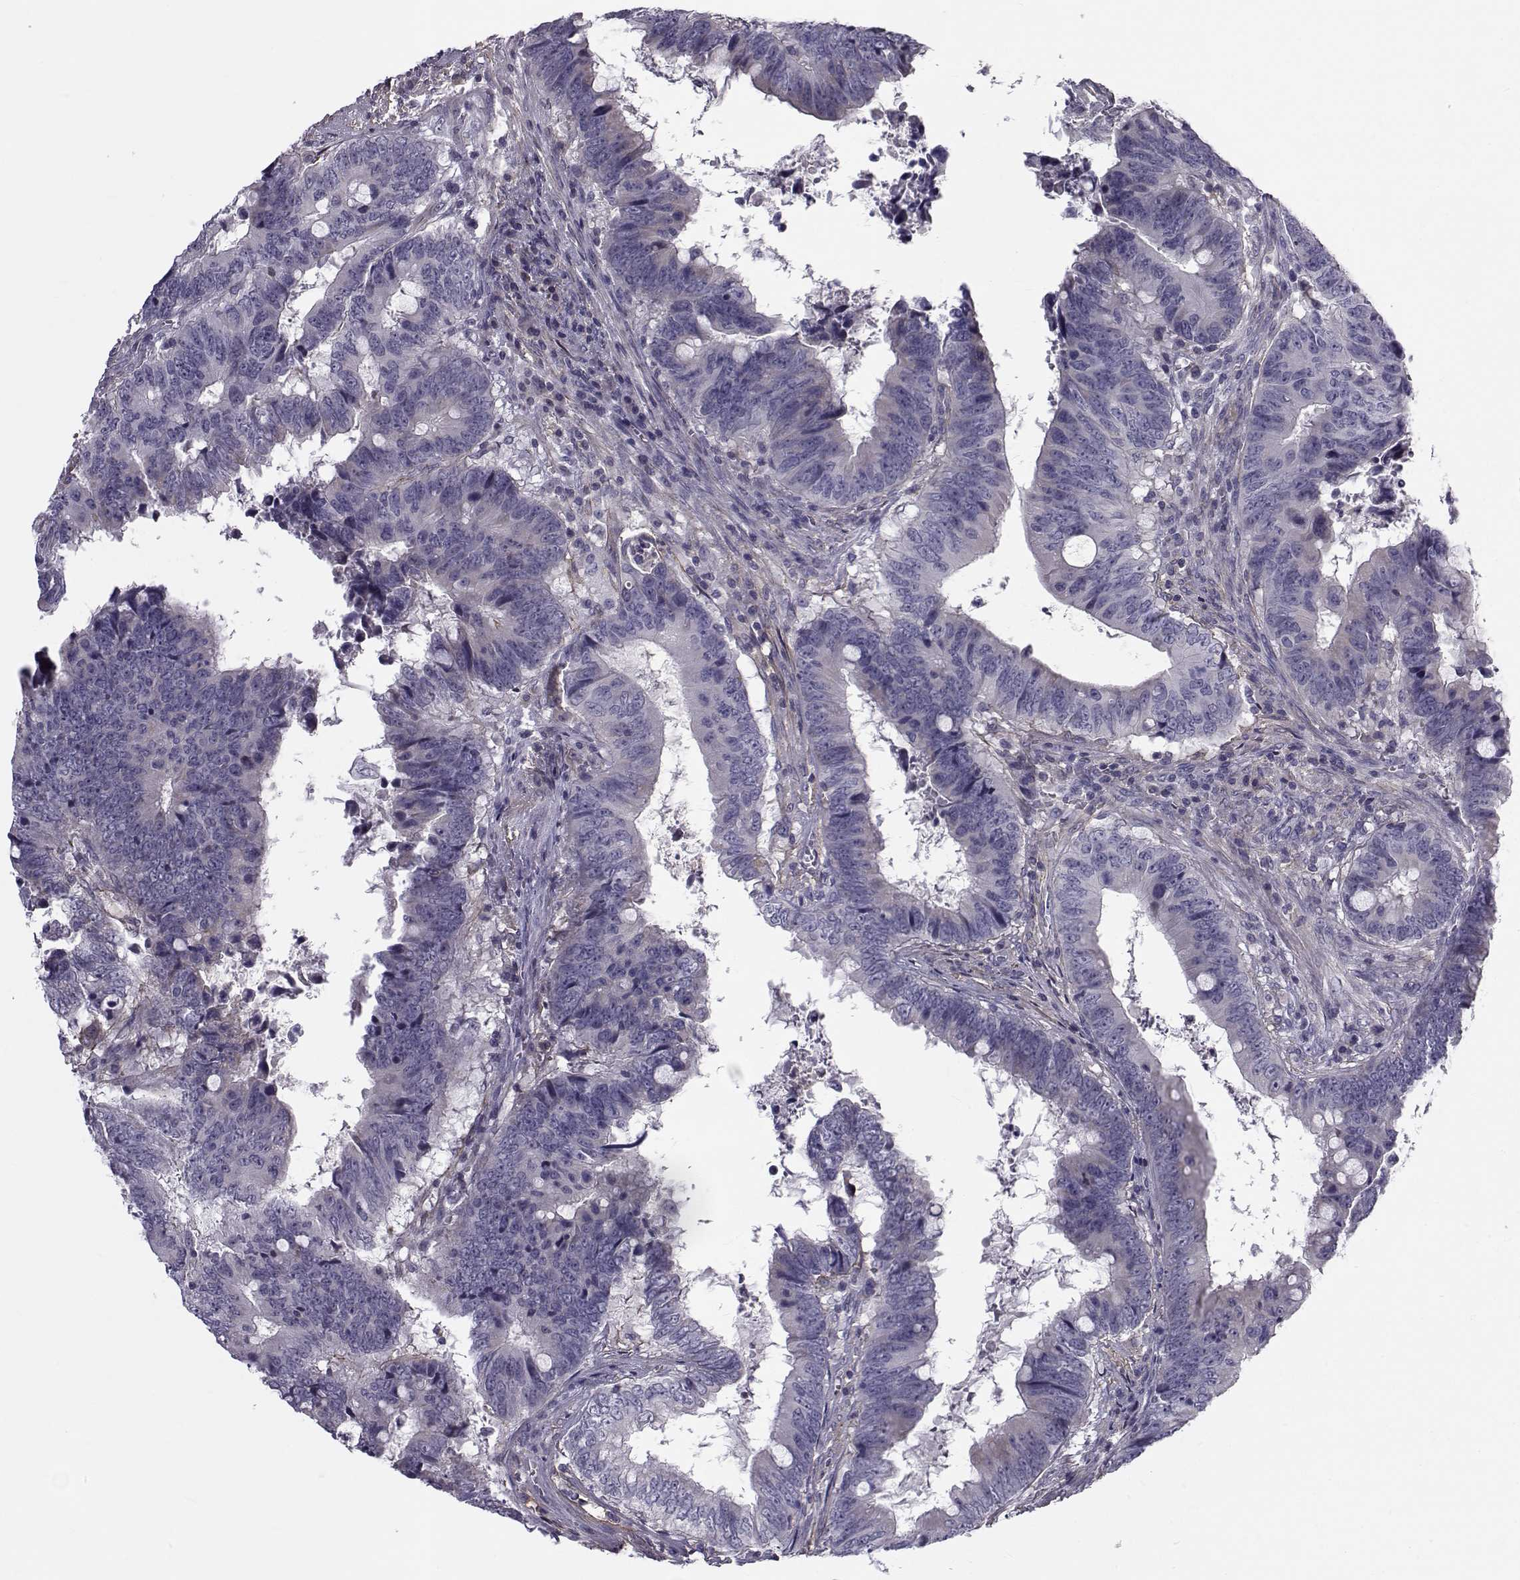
{"staining": {"intensity": "negative", "quantity": "none", "location": "none"}, "tissue": "colorectal cancer", "cell_type": "Tumor cells", "image_type": "cancer", "snomed": [{"axis": "morphology", "description": "Adenocarcinoma, NOS"}, {"axis": "topography", "description": "Colon"}], "caption": "This is a photomicrograph of immunohistochemistry (IHC) staining of adenocarcinoma (colorectal), which shows no positivity in tumor cells.", "gene": "LRRC27", "patient": {"sex": "female", "age": 82}}